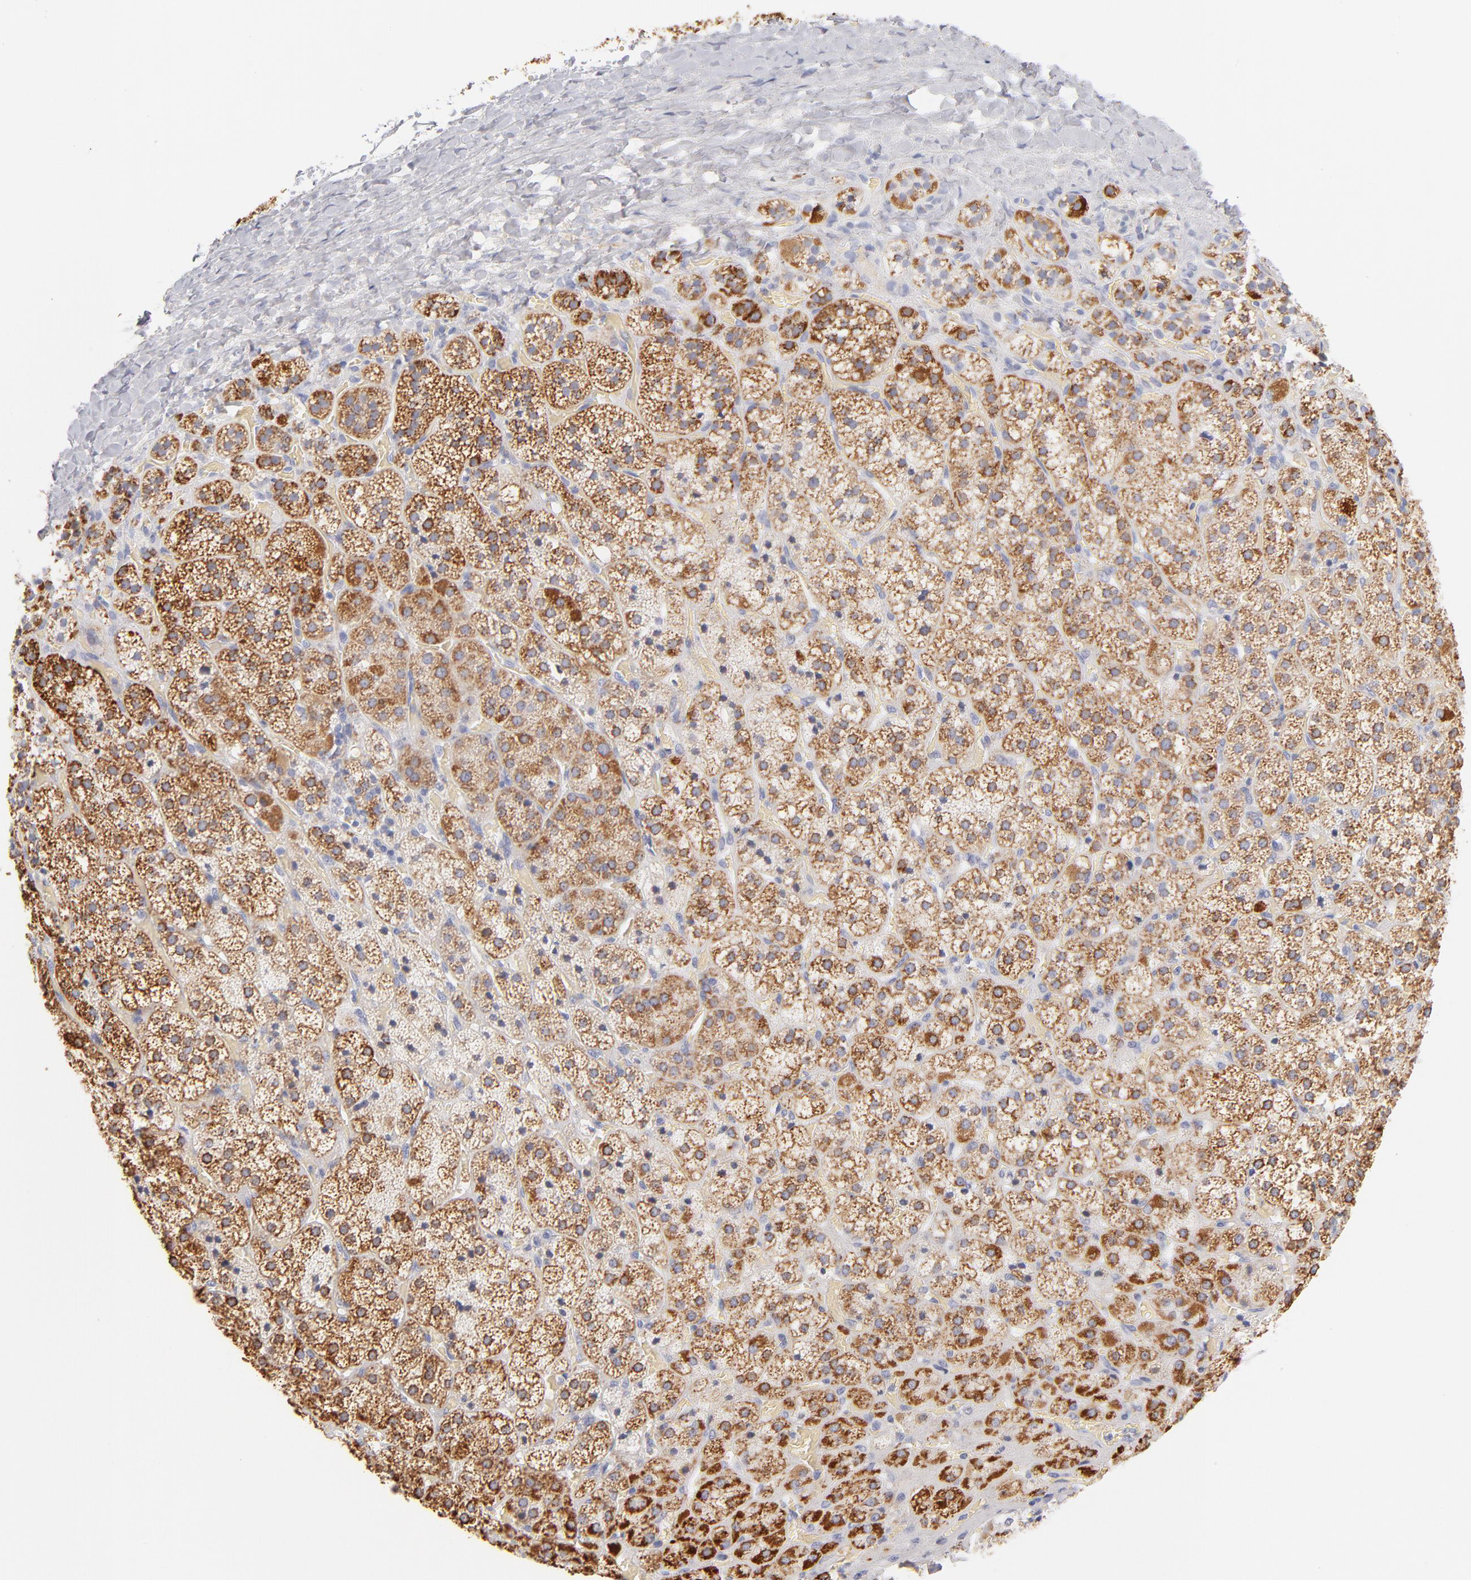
{"staining": {"intensity": "moderate", "quantity": ">75%", "location": "cytoplasmic/membranous"}, "tissue": "adrenal gland", "cell_type": "Glandular cells", "image_type": "normal", "snomed": [{"axis": "morphology", "description": "Normal tissue, NOS"}, {"axis": "topography", "description": "Adrenal gland"}], "caption": "Protein positivity by immunohistochemistry (IHC) exhibits moderate cytoplasmic/membranous expression in about >75% of glandular cells in normal adrenal gland.", "gene": "AIFM1", "patient": {"sex": "female", "age": 71}}